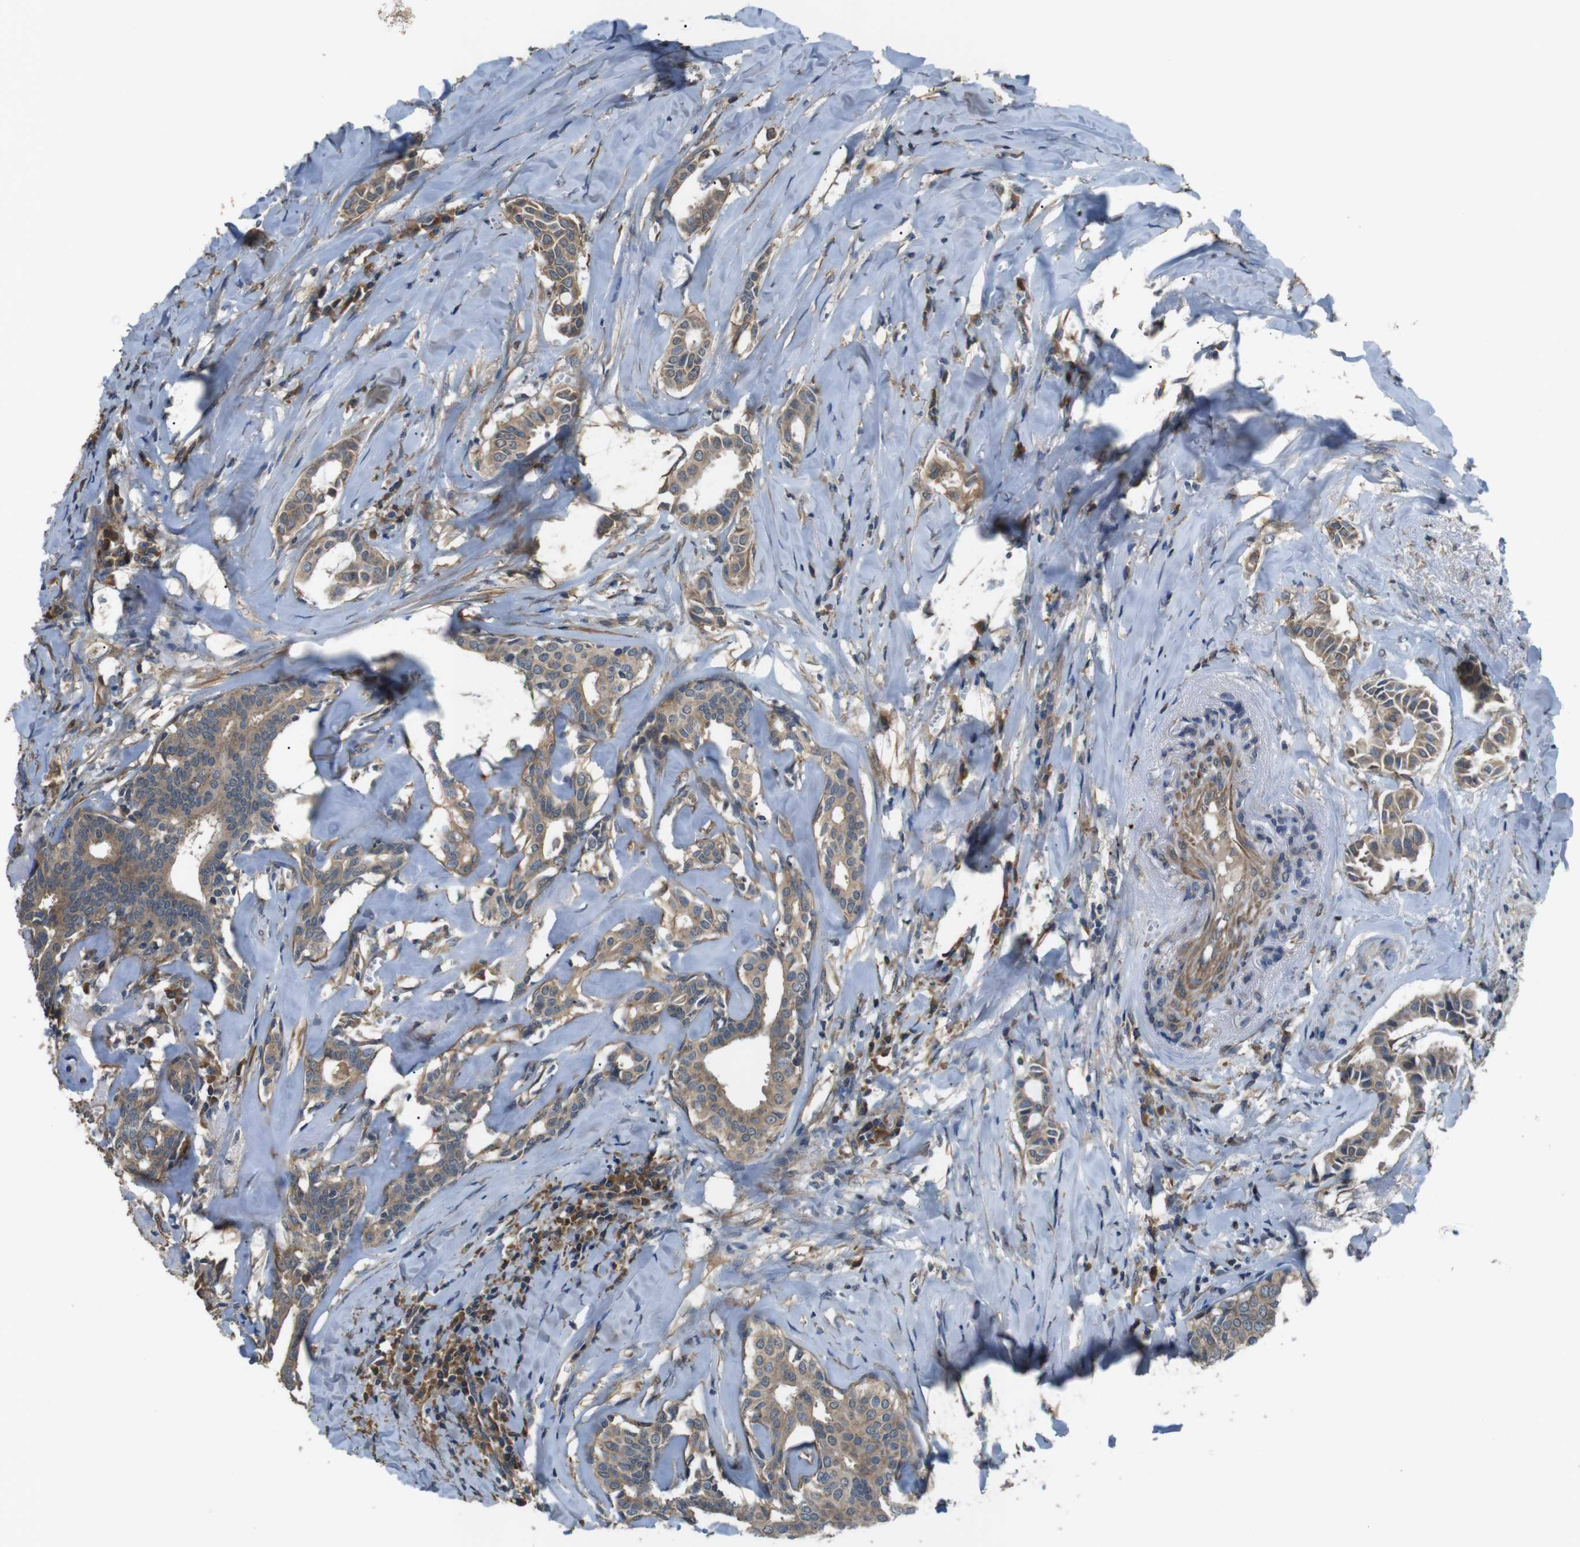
{"staining": {"intensity": "moderate", "quantity": ">75%", "location": "cytoplasmic/membranous"}, "tissue": "head and neck cancer", "cell_type": "Tumor cells", "image_type": "cancer", "snomed": [{"axis": "morphology", "description": "Adenocarcinoma, NOS"}, {"axis": "topography", "description": "Salivary gland"}, {"axis": "topography", "description": "Head-Neck"}], "caption": "The image shows staining of adenocarcinoma (head and neck), revealing moderate cytoplasmic/membranous protein expression (brown color) within tumor cells. The staining is performed using DAB brown chromogen to label protein expression. The nuclei are counter-stained blue using hematoxylin.", "gene": "FUT2", "patient": {"sex": "female", "age": 59}}